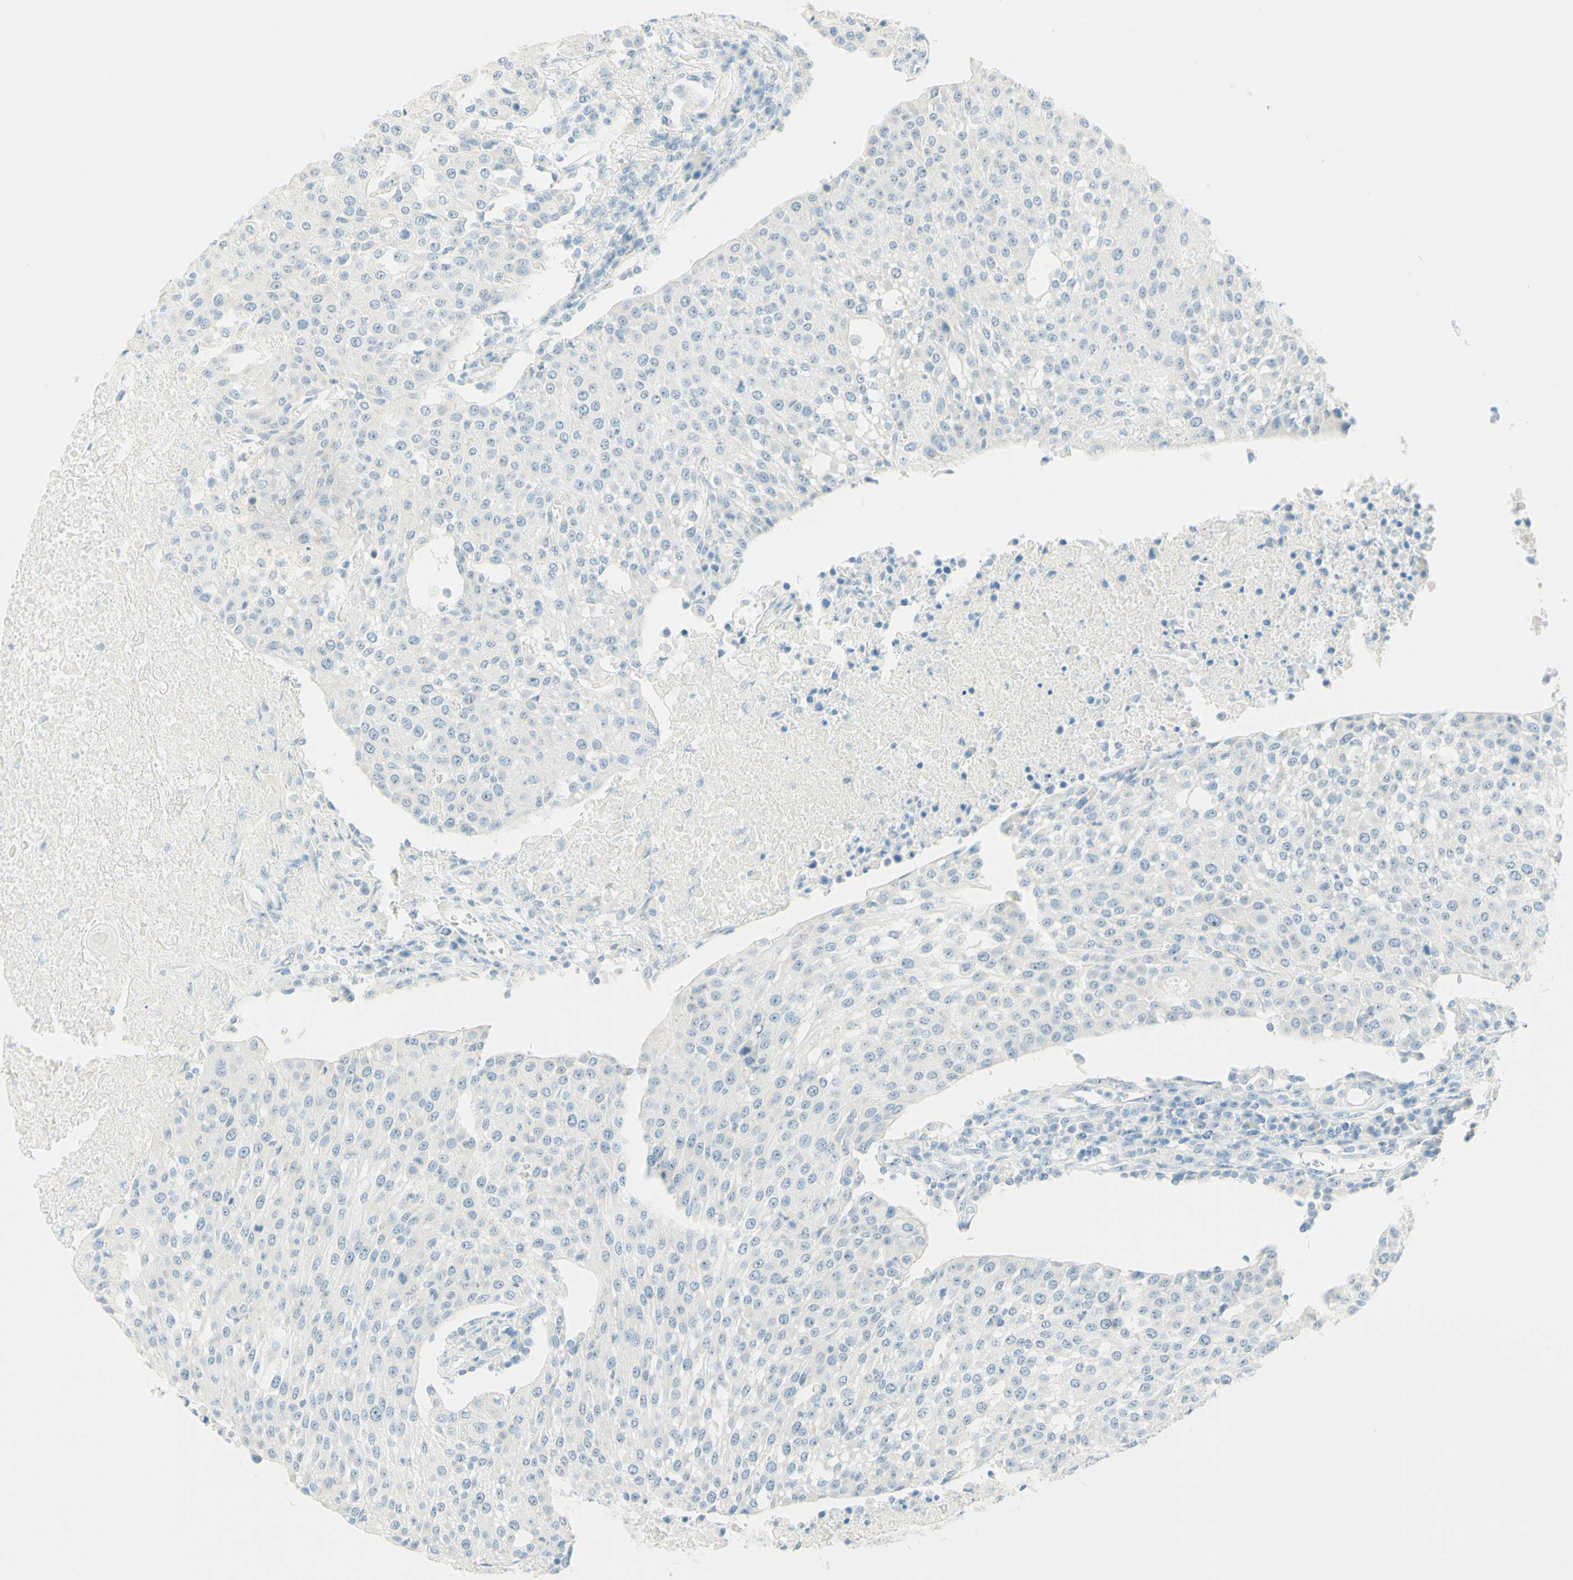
{"staining": {"intensity": "negative", "quantity": "none", "location": "none"}, "tissue": "urothelial cancer", "cell_type": "Tumor cells", "image_type": "cancer", "snomed": [{"axis": "morphology", "description": "Urothelial carcinoma, High grade"}, {"axis": "topography", "description": "Urinary bladder"}], "caption": "A high-resolution histopathology image shows immunohistochemistry (IHC) staining of high-grade urothelial carcinoma, which displays no significant positivity in tumor cells.", "gene": "FMR1NB", "patient": {"sex": "female", "age": 85}}